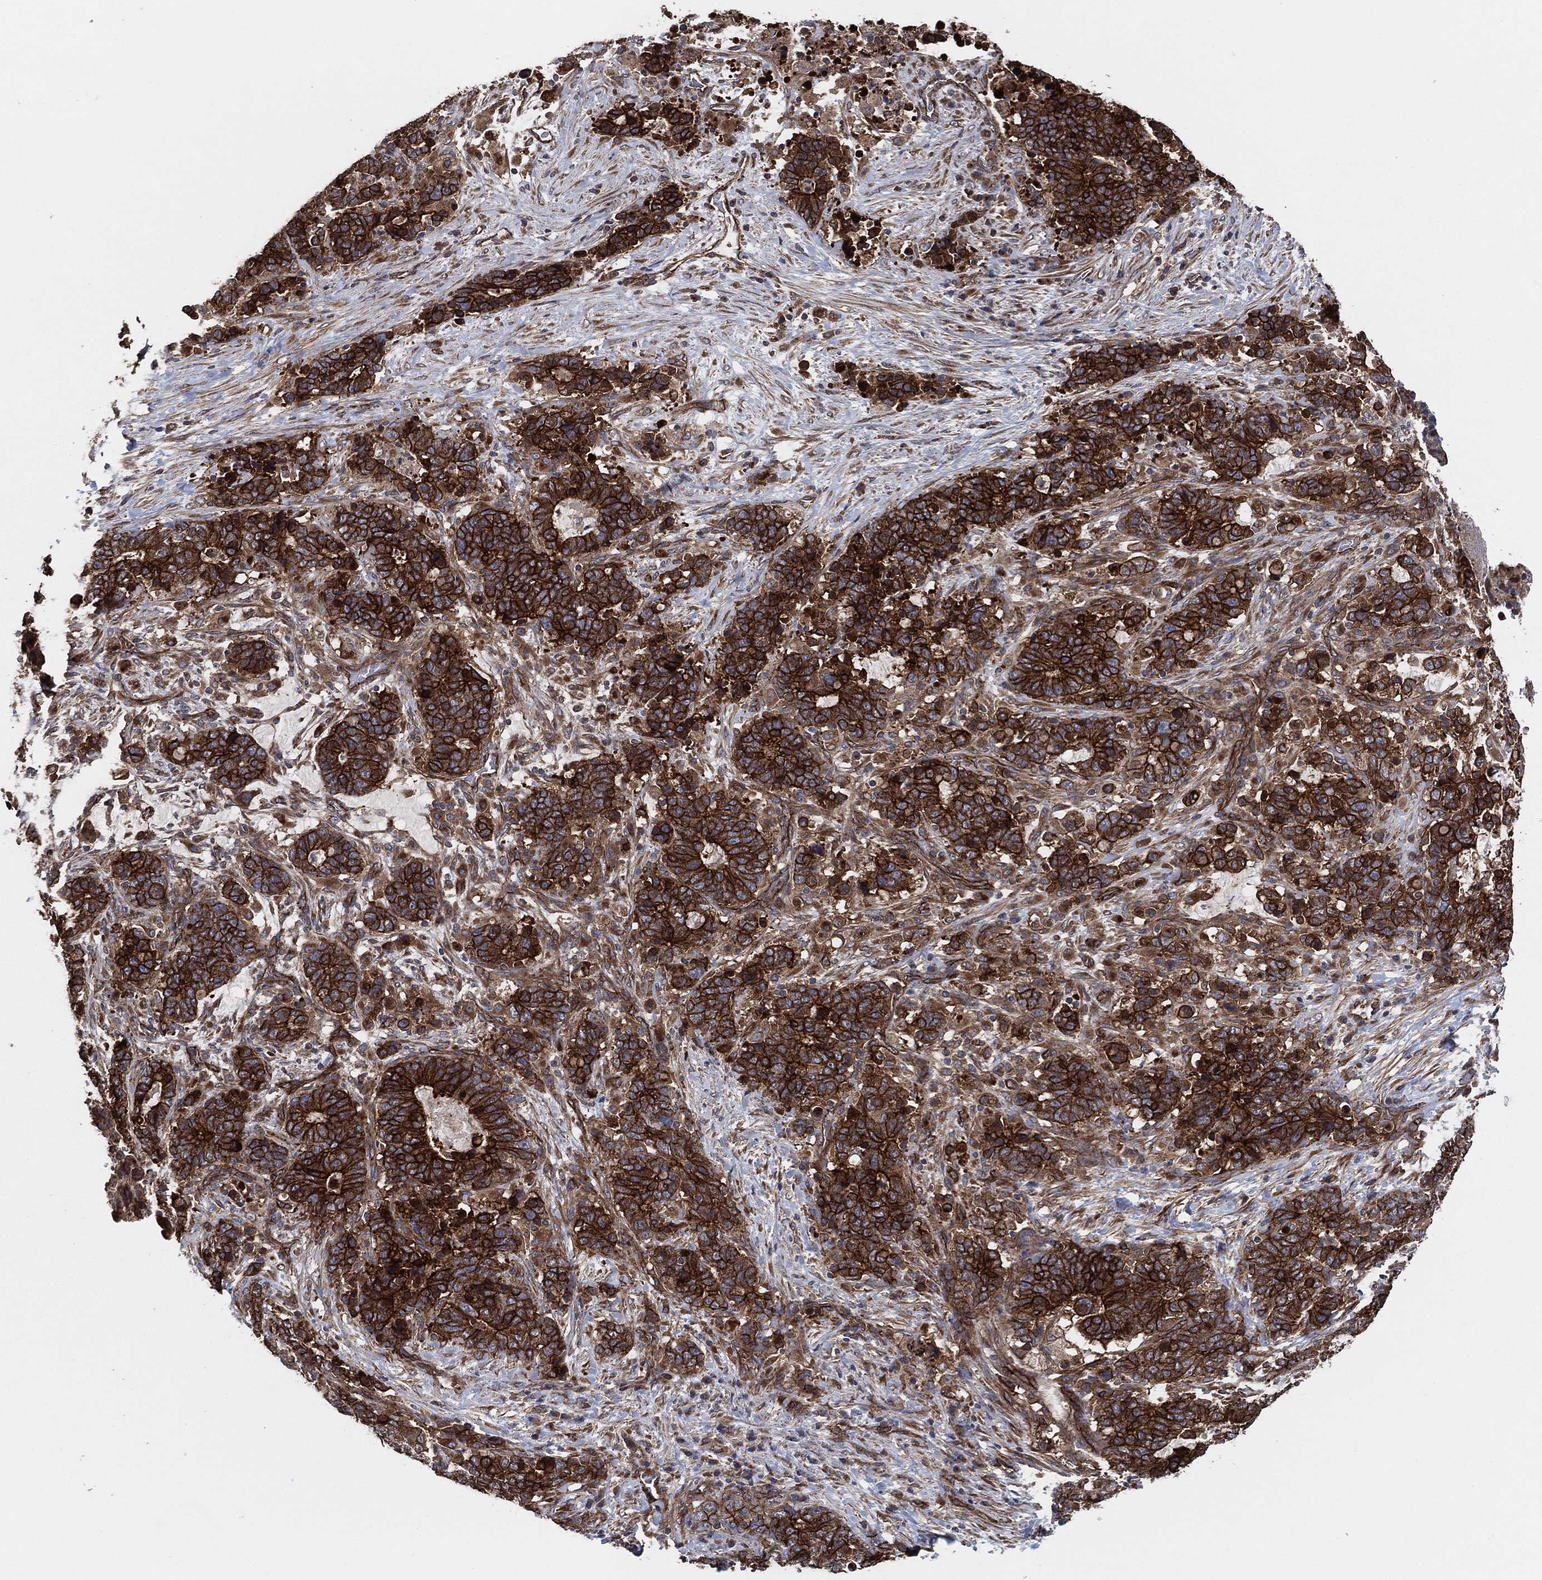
{"staining": {"intensity": "strong", "quantity": ">75%", "location": "cytoplasmic/membranous"}, "tissue": "stomach cancer", "cell_type": "Tumor cells", "image_type": "cancer", "snomed": [{"axis": "morphology", "description": "Normal tissue, NOS"}, {"axis": "morphology", "description": "Adenocarcinoma, NOS"}, {"axis": "topography", "description": "Stomach"}], "caption": "Approximately >75% of tumor cells in human adenocarcinoma (stomach) exhibit strong cytoplasmic/membranous protein staining as visualized by brown immunohistochemical staining.", "gene": "CTNNA1", "patient": {"sex": "female", "age": 64}}